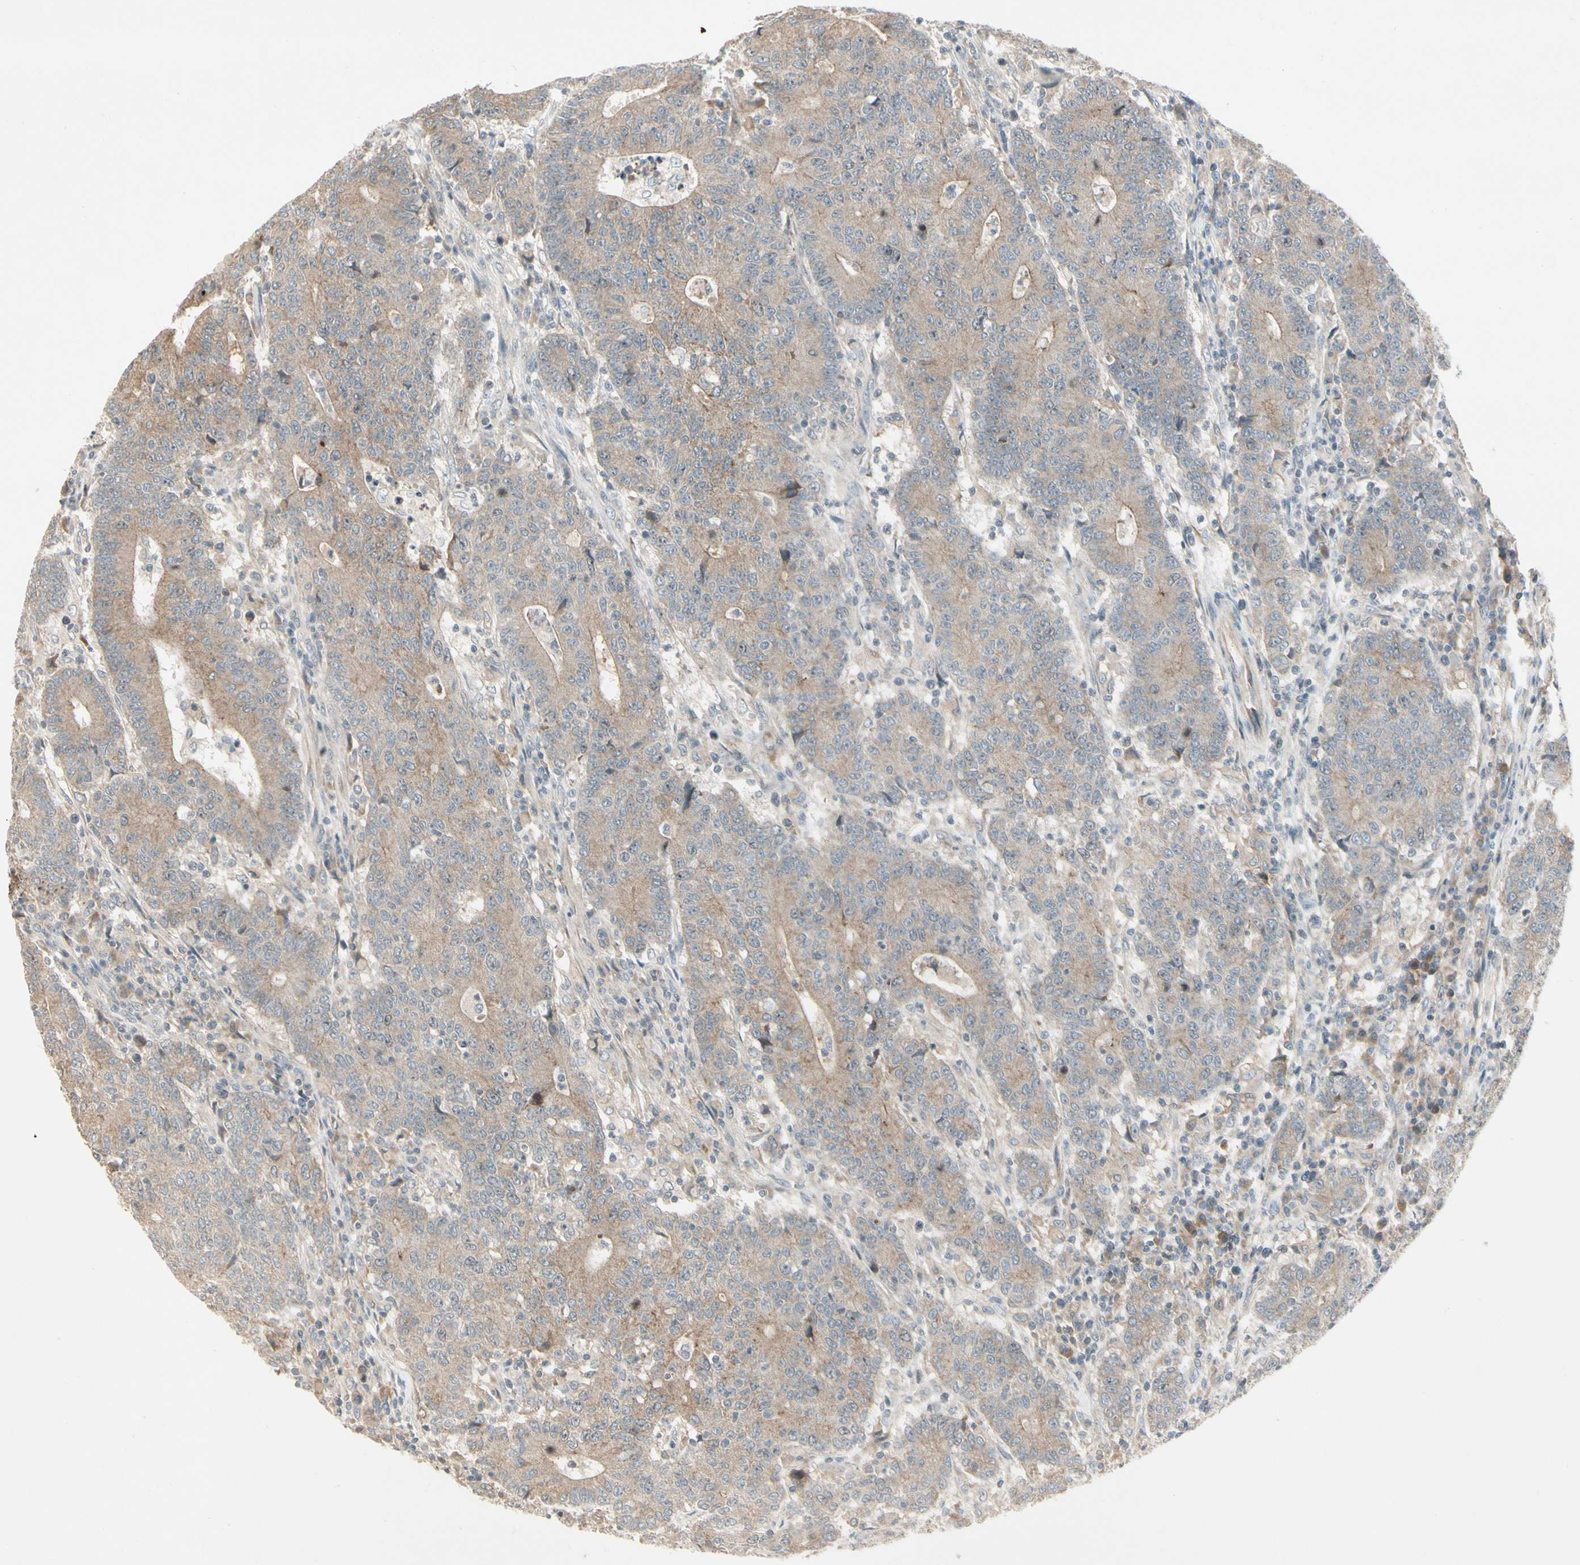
{"staining": {"intensity": "weak", "quantity": ">75%", "location": "cytoplasmic/membranous"}, "tissue": "colorectal cancer", "cell_type": "Tumor cells", "image_type": "cancer", "snomed": [{"axis": "morphology", "description": "Normal tissue, NOS"}, {"axis": "morphology", "description": "Adenocarcinoma, NOS"}, {"axis": "topography", "description": "Colon"}], "caption": "This micrograph reveals colorectal adenocarcinoma stained with IHC to label a protein in brown. The cytoplasmic/membranous of tumor cells show weak positivity for the protein. Nuclei are counter-stained blue.", "gene": "ICAM5", "patient": {"sex": "female", "age": 75}}